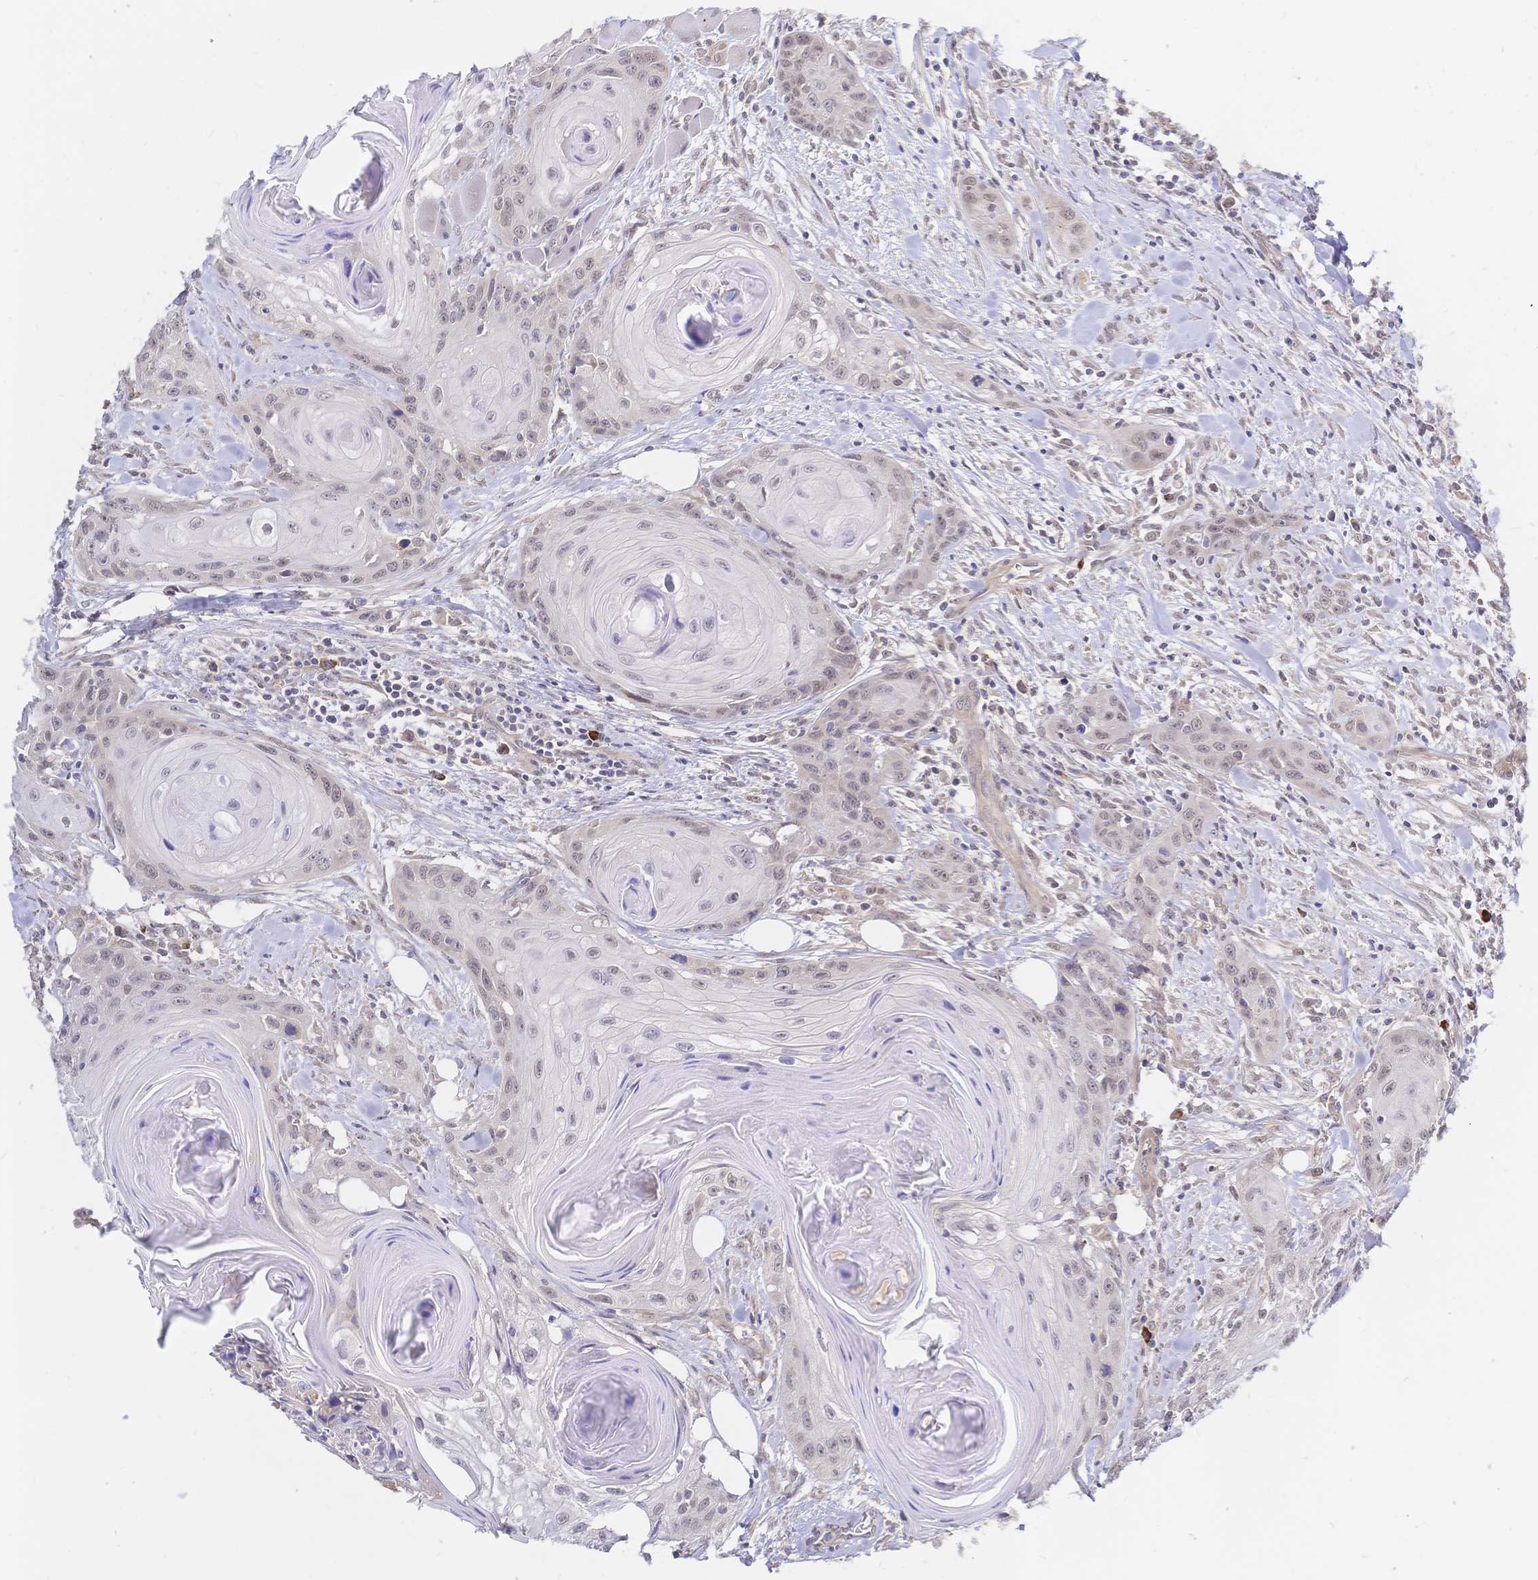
{"staining": {"intensity": "weak", "quantity": "25%-75%", "location": "nuclear"}, "tissue": "head and neck cancer", "cell_type": "Tumor cells", "image_type": "cancer", "snomed": [{"axis": "morphology", "description": "Squamous cell carcinoma, NOS"}, {"axis": "topography", "description": "Oral tissue"}, {"axis": "topography", "description": "Head-Neck"}], "caption": "Head and neck squamous cell carcinoma tissue exhibits weak nuclear expression in approximately 25%-75% of tumor cells", "gene": "LMO4", "patient": {"sex": "male", "age": 58}}